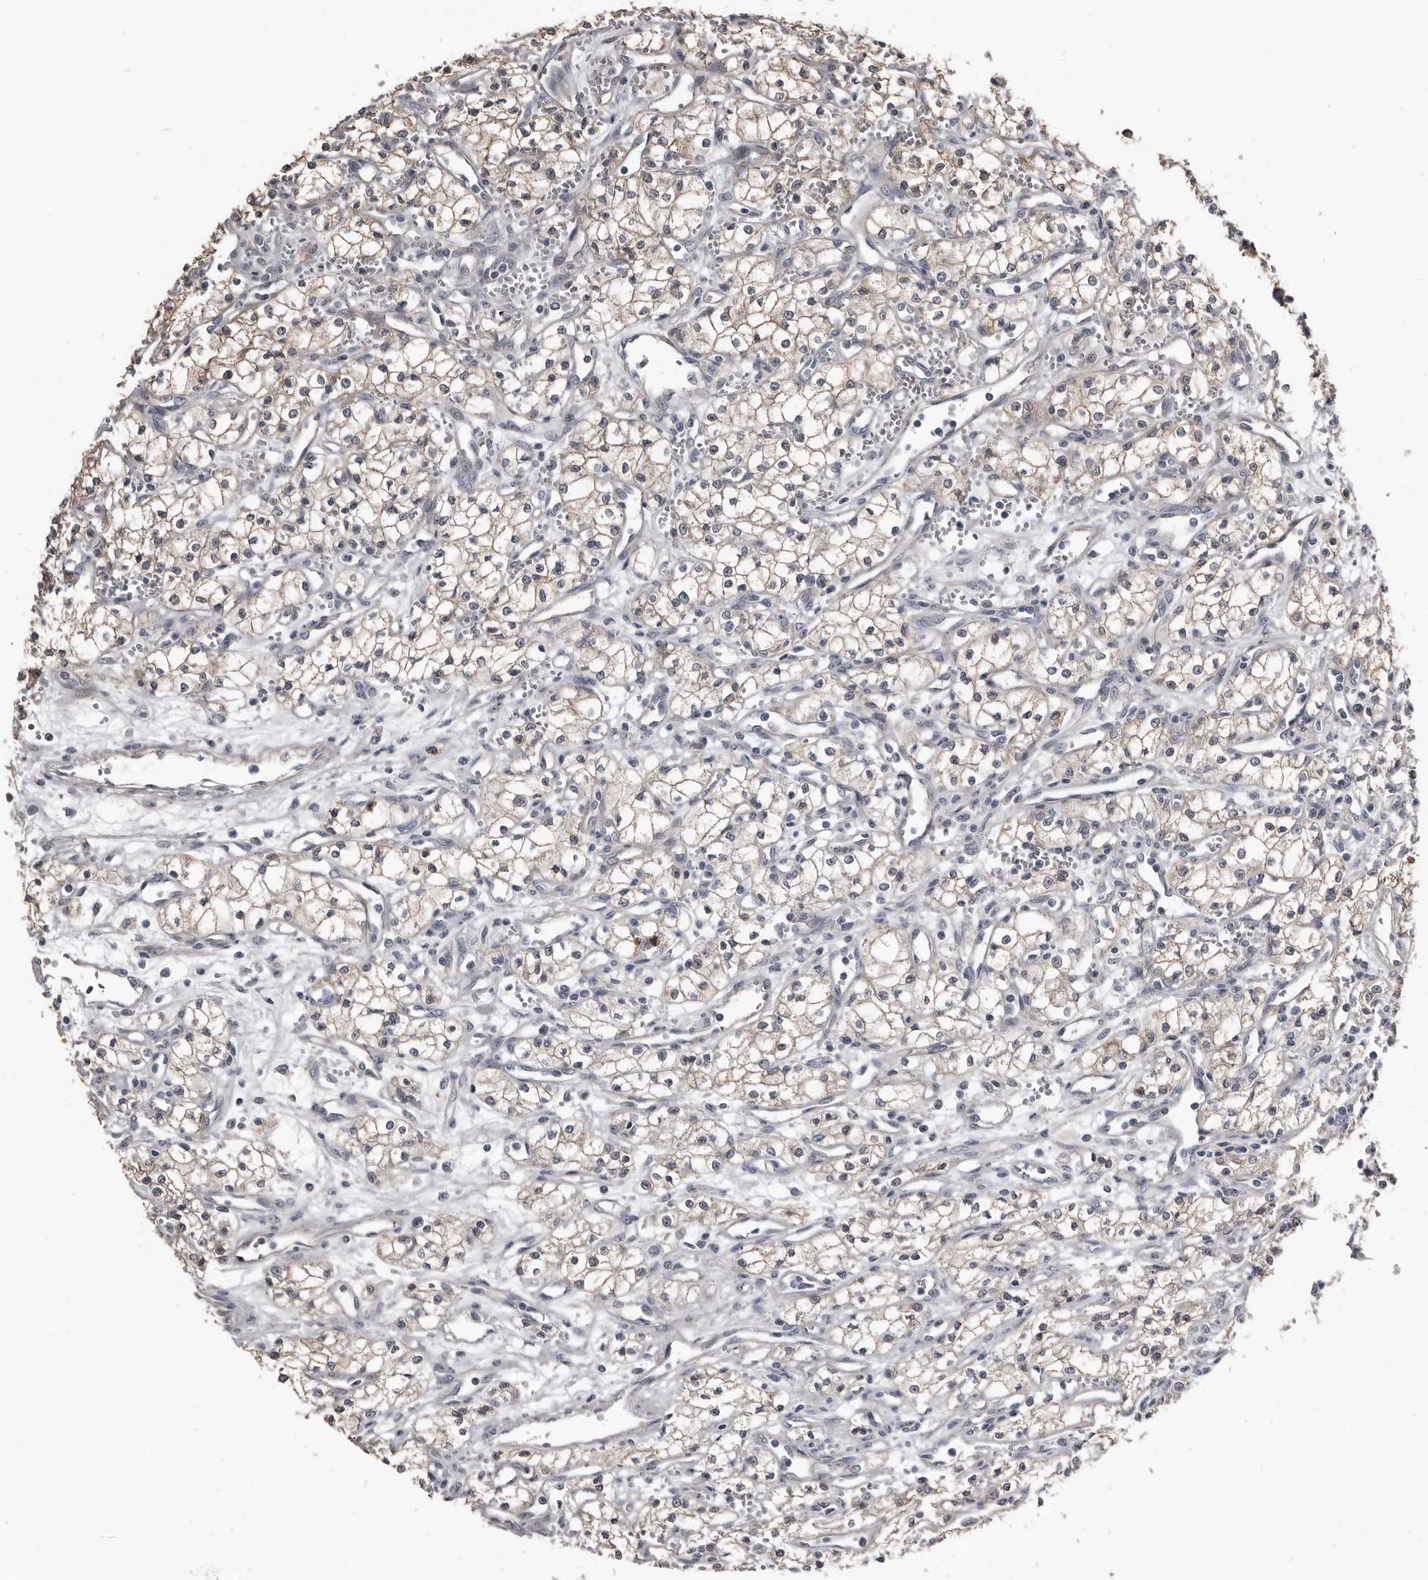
{"staining": {"intensity": "weak", "quantity": "25%-75%", "location": "cytoplasmic/membranous"}, "tissue": "renal cancer", "cell_type": "Tumor cells", "image_type": "cancer", "snomed": [{"axis": "morphology", "description": "Adenocarcinoma, NOS"}, {"axis": "topography", "description": "Kidney"}], "caption": "An image of human adenocarcinoma (renal) stained for a protein exhibits weak cytoplasmic/membranous brown staining in tumor cells.", "gene": "DHPS", "patient": {"sex": "male", "age": 59}}